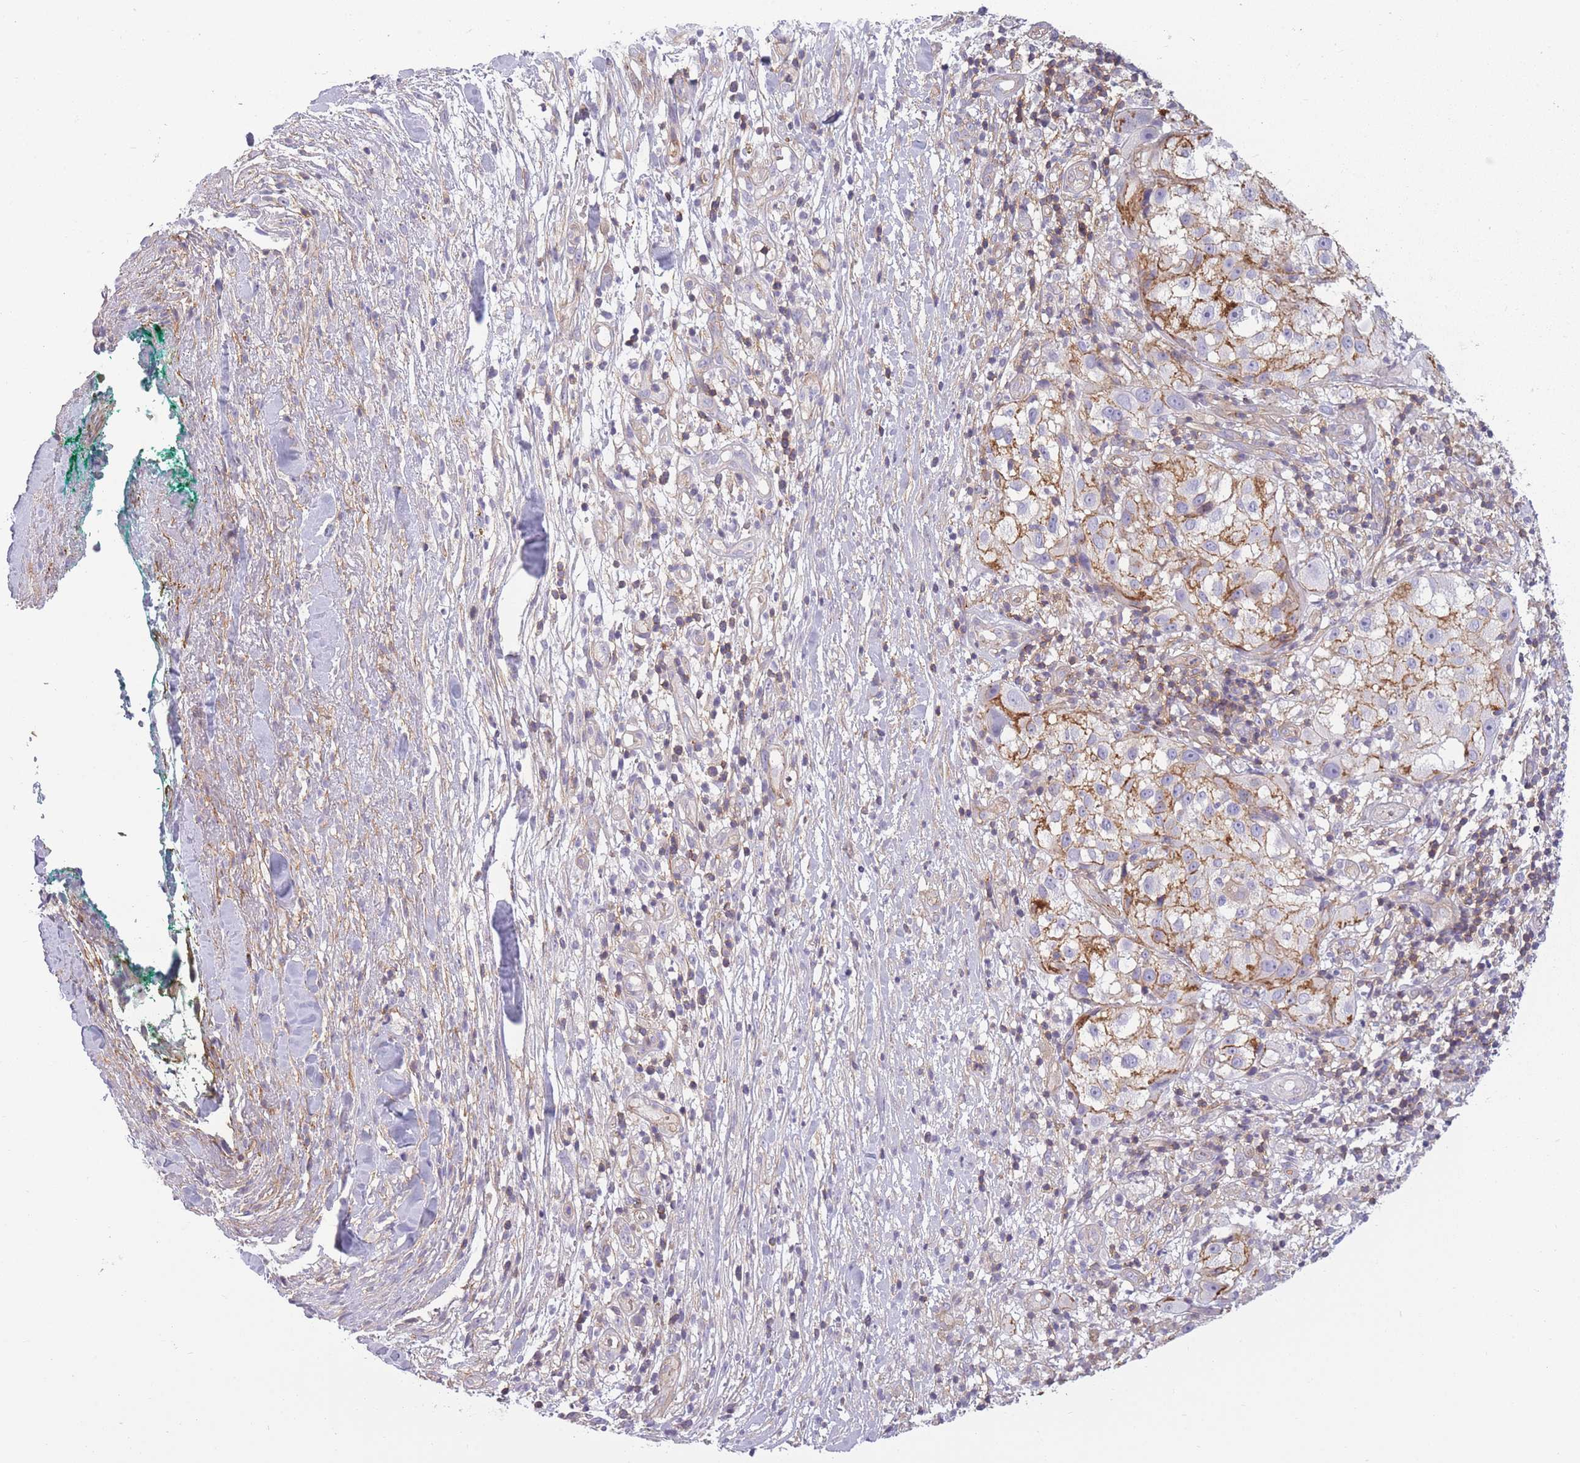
{"staining": {"intensity": "moderate", "quantity": "25%-75%", "location": "cytoplasmic/membranous"}, "tissue": "melanoma", "cell_type": "Tumor cells", "image_type": "cancer", "snomed": [{"axis": "morphology", "description": "Normal morphology"}, {"axis": "morphology", "description": "Malignant melanoma, NOS"}, {"axis": "topography", "description": "Skin"}], "caption": "Malignant melanoma stained for a protein reveals moderate cytoplasmic/membranous positivity in tumor cells. The protein of interest is shown in brown color, while the nuclei are stained blue.", "gene": "ADD1", "patient": {"sex": "female", "age": 72}}